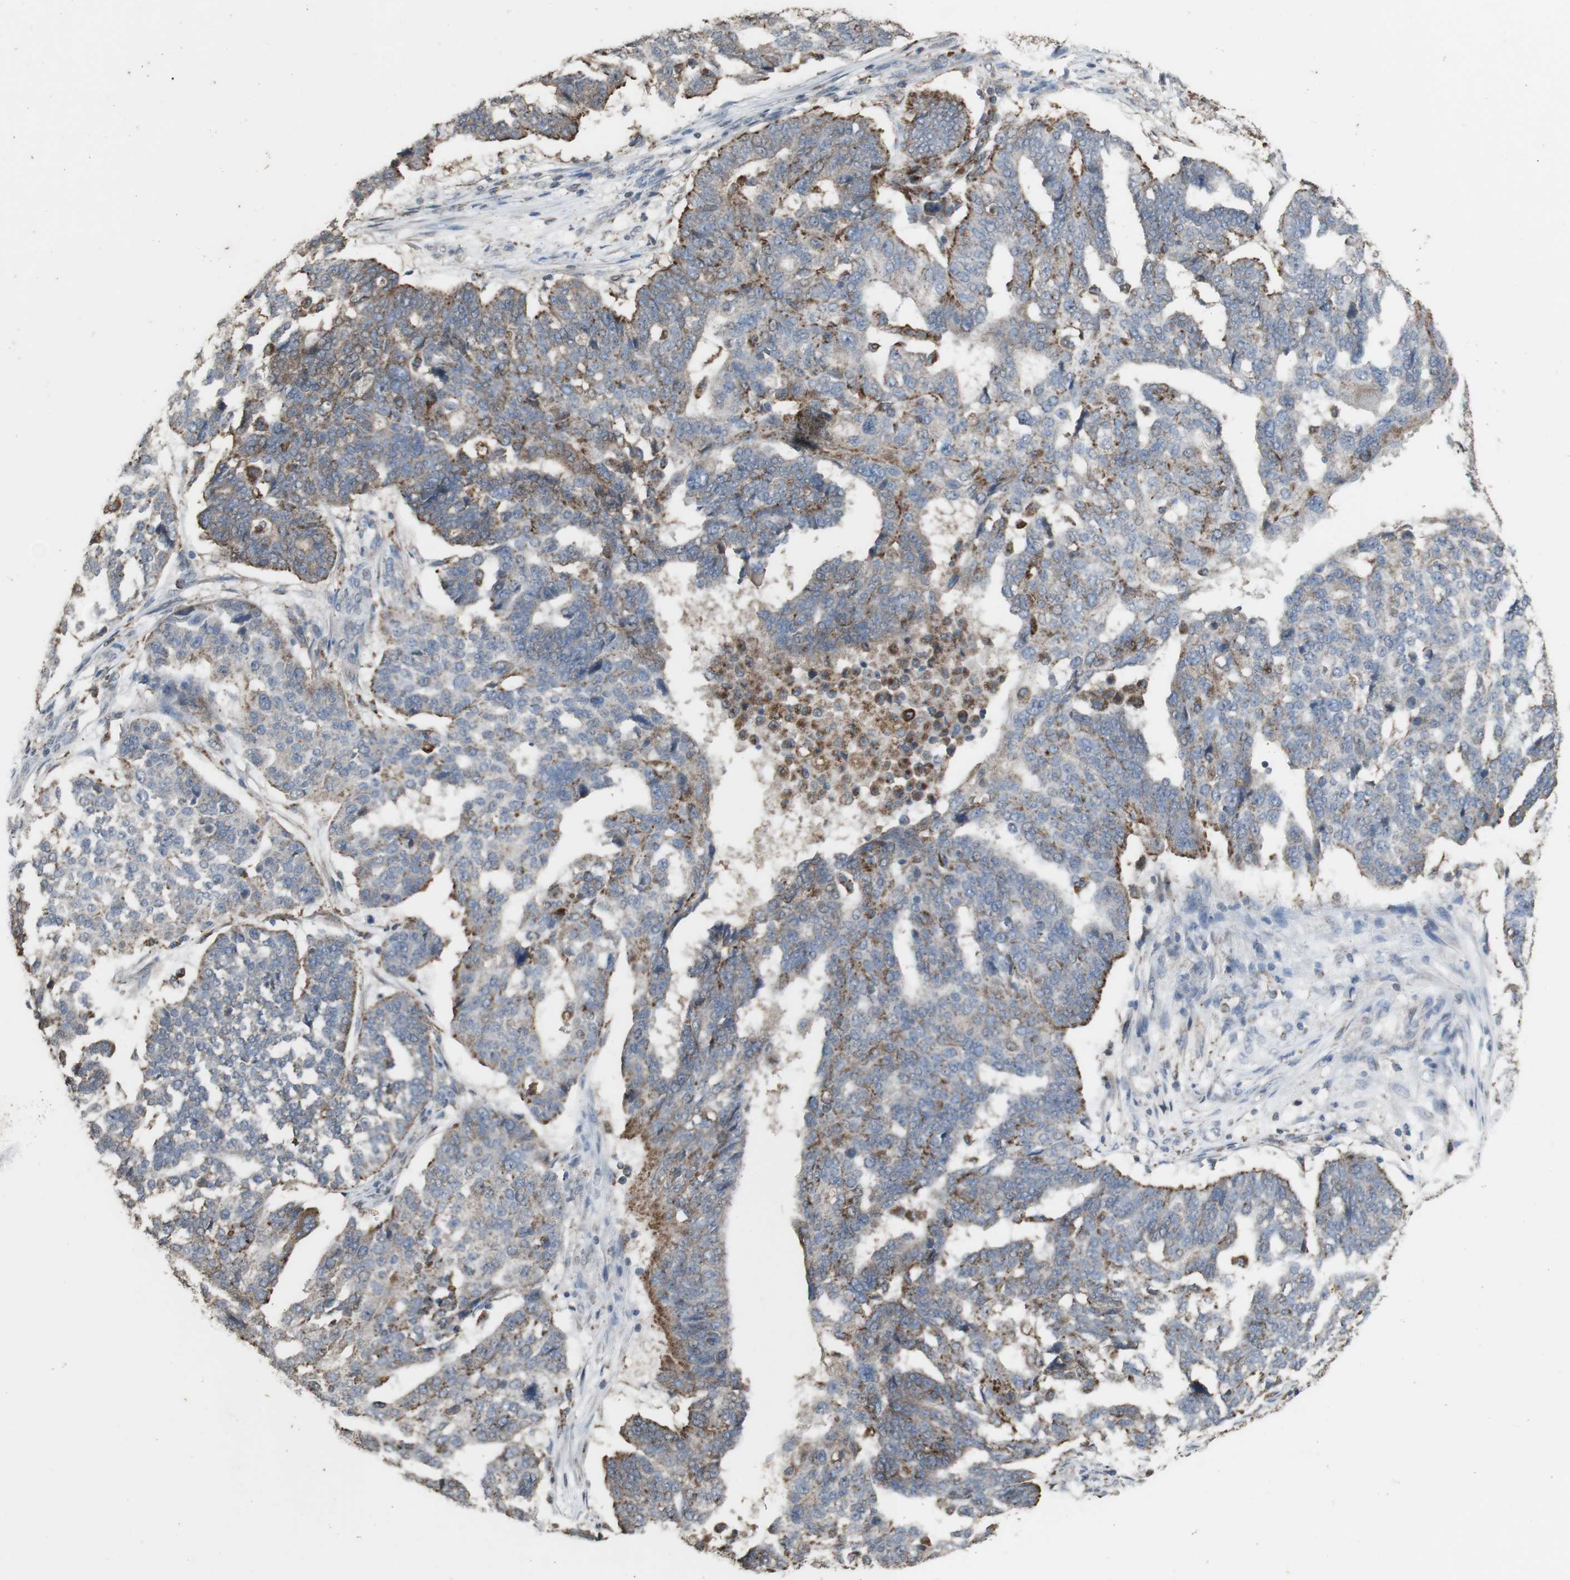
{"staining": {"intensity": "moderate", "quantity": "25%-75%", "location": "cytoplasmic/membranous"}, "tissue": "ovarian cancer", "cell_type": "Tumor cells", "image_type": "cancer", "snomed": [{"axis": "morphology", "description": "Cystadenocarcinoma, serous, NOS"}, {"axis": "topography", "description": "Ovary"}], "caption": "About 25%-75% of tumor cells in ovarian cancer (serous cystadenocarcinoma) reveal moderate cytoplasmic/membranous protein expression as visualized by brown immunohistochemical staining.", "gene": "ATP6V1E1", "patient": {"sex": "female", "age": 59}}